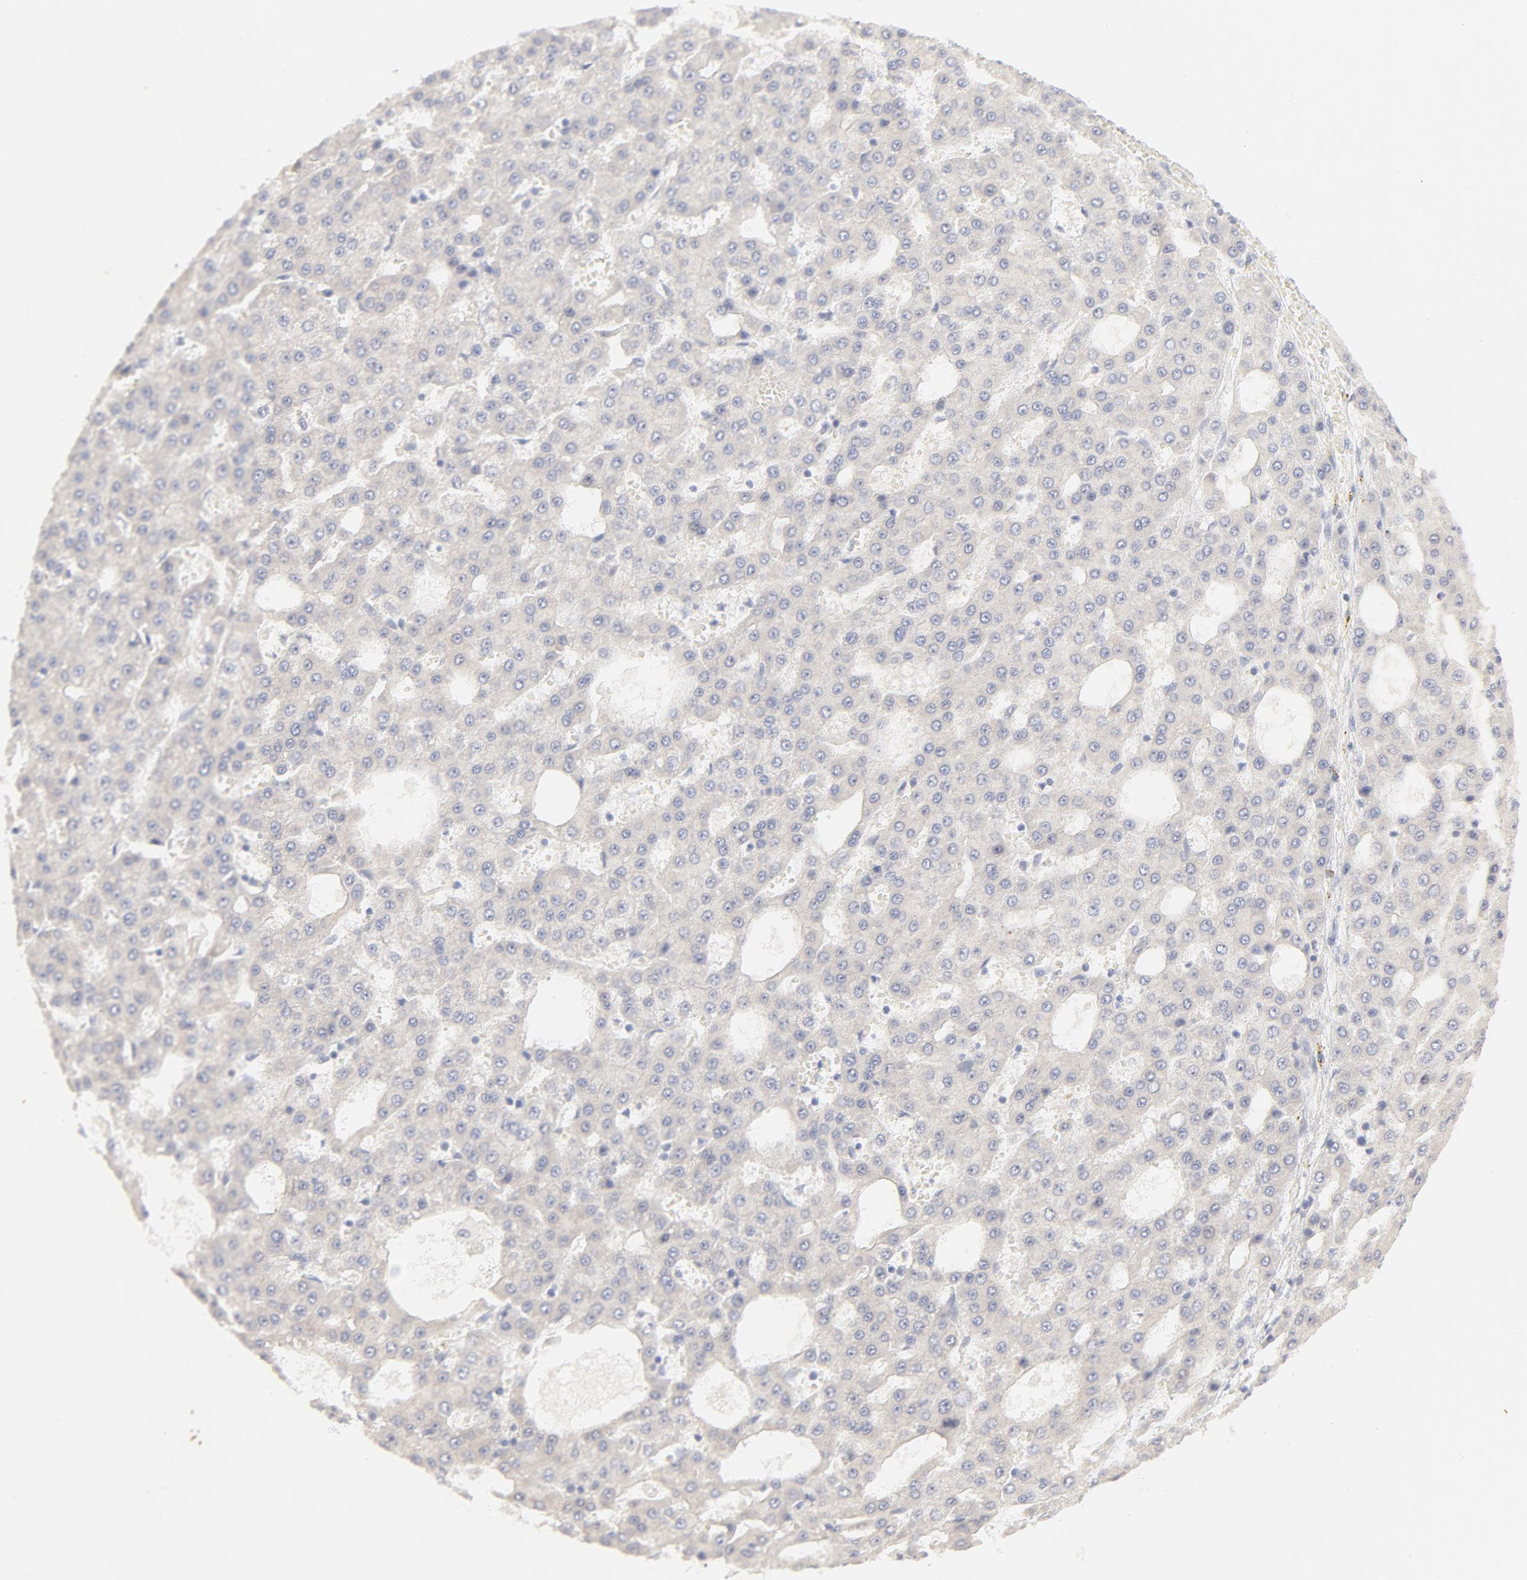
{"staining": {"intensity": "negative", "quantity": "none", "location": "none"}, "tissue": "liver cancer", "cell_type": "Tumor cells", "image_type": "cancer", "snomed": [{"axis": "morphology", "description": "Carcinoma, Hepatocellular, NOS"}, {"axis": "topography", "description": "Liver"}], "caption": "IHC of human liver cancer shows no staining in tumor cells.", "gene": "NKX2-2", "patient": {"sex": "male", "age": 47}}